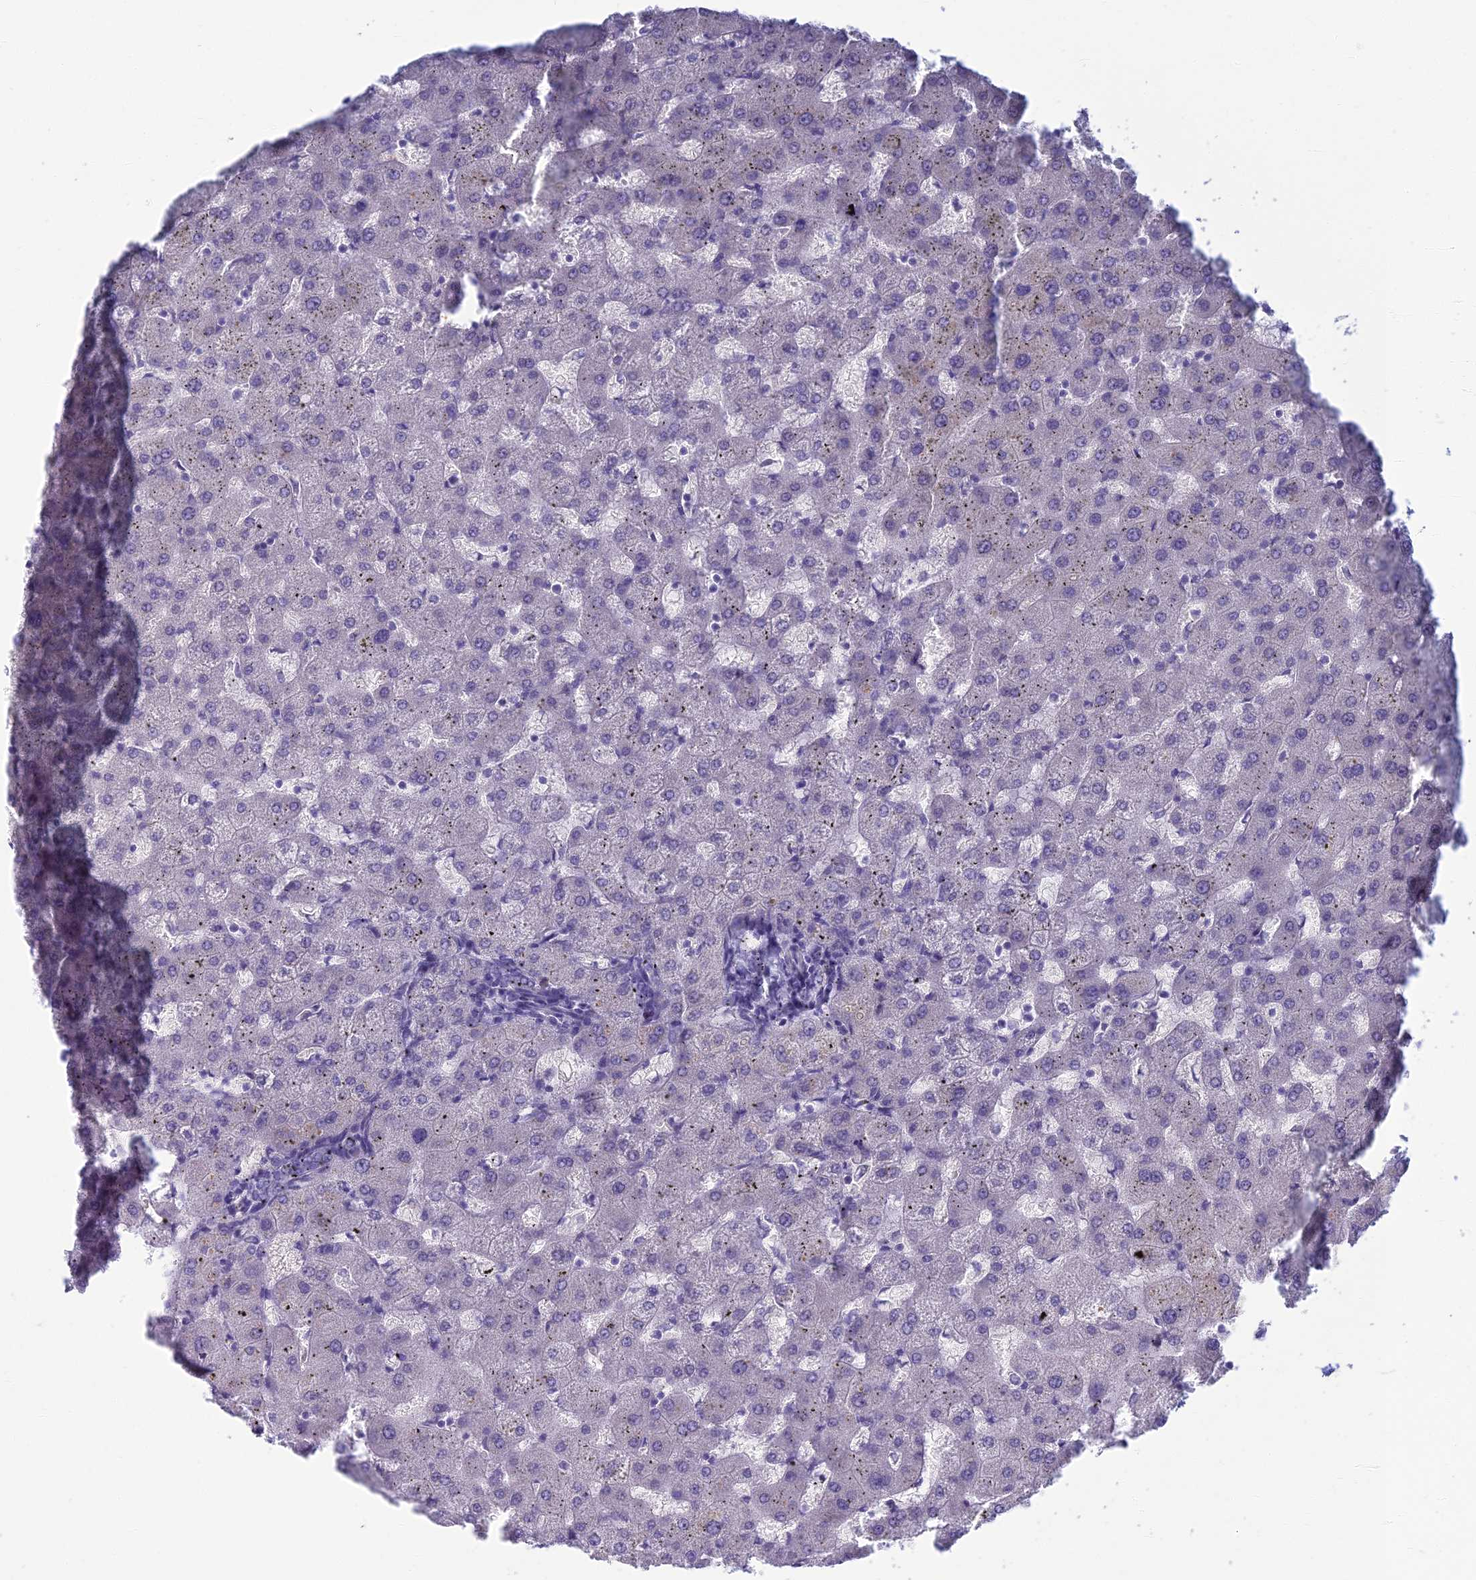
{"staining": {"intensity": "negative", "quantity": "none", "location": "none"}, "tissue": "liver", "cell_type": "Cholangiocytes", "image_type": "normal", "snomed": [{"axis": "morphology", "description": "Normal tissue, NOS"}, {"axis": "topography", "description": "Liver"}], "caption": "Protein analysis of unremarkable liver reveals no significant expression in cholangiocytes. The staining was performed using DAB to visualize the protein expression in brown, while the nuclei were stained in blue with hematoxylin (Magnification: 20x).", "gene": "MUC13", "patient": {"sex": "female", "age": 63}}